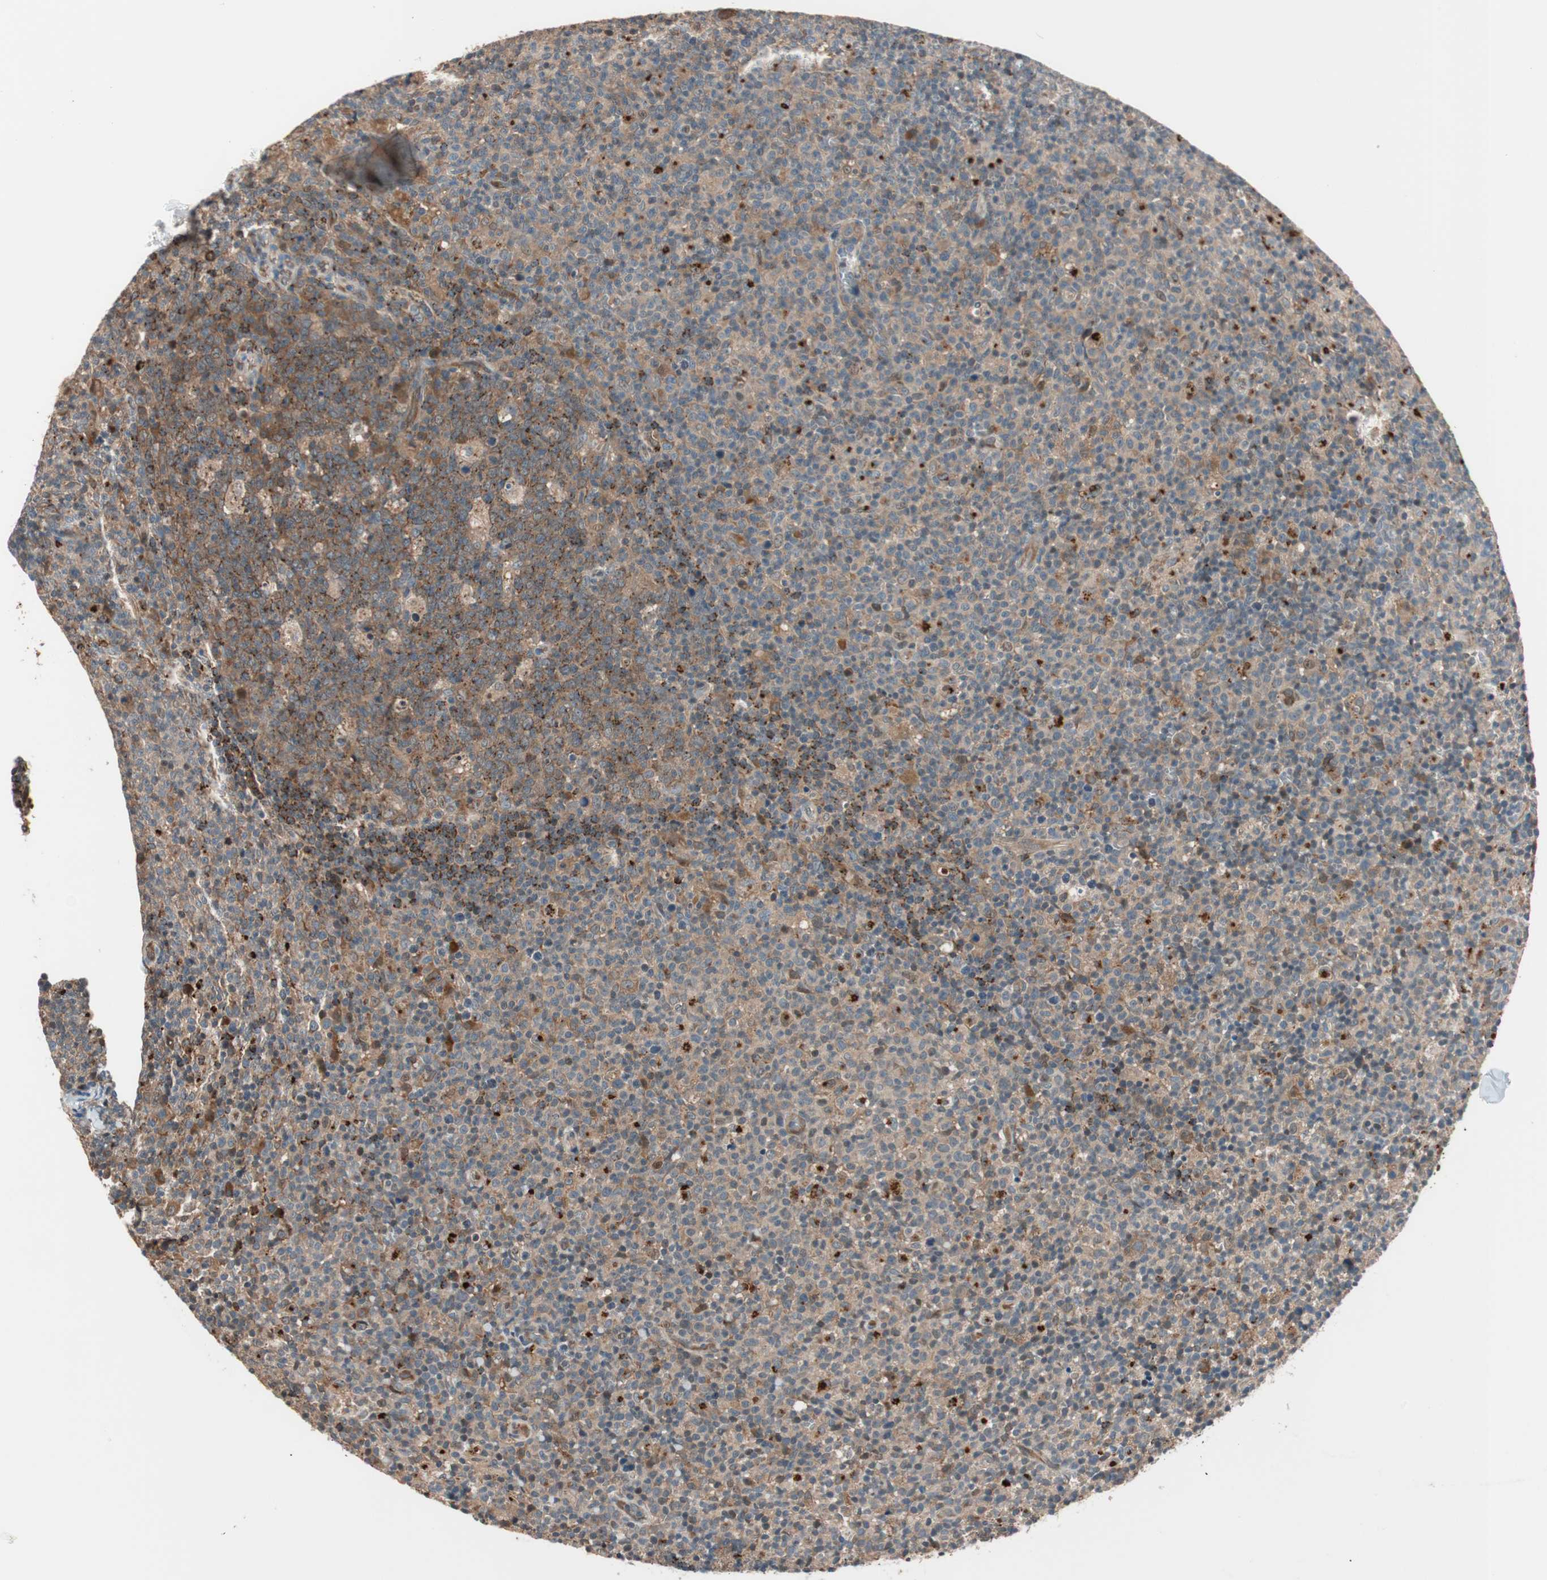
{"staining": {"intensity": "strong", "quantity": "25%-75%", "location": "cytoplasmic/membranous"}, "tissue": "lymph node", "cell_type": "Germinal center cells", "image_type": "normal", "snomed": [{"axis": "morphology", "description": "Normal tissue, NOS"}, {"axis": "morphology", "description": "Inflammation, NOS"}, {"axis": "topography", "description": "Lymph node"}], "caption": "A brown stain shows strong cytoplasmic/membranous staining of a protein in germinal center cells of unremarkable human lymph node. (IHC, brightfield microscopy, high magnification).", "gene": "P3R3URF", "patient": {"sex": "male", "age": 55}}